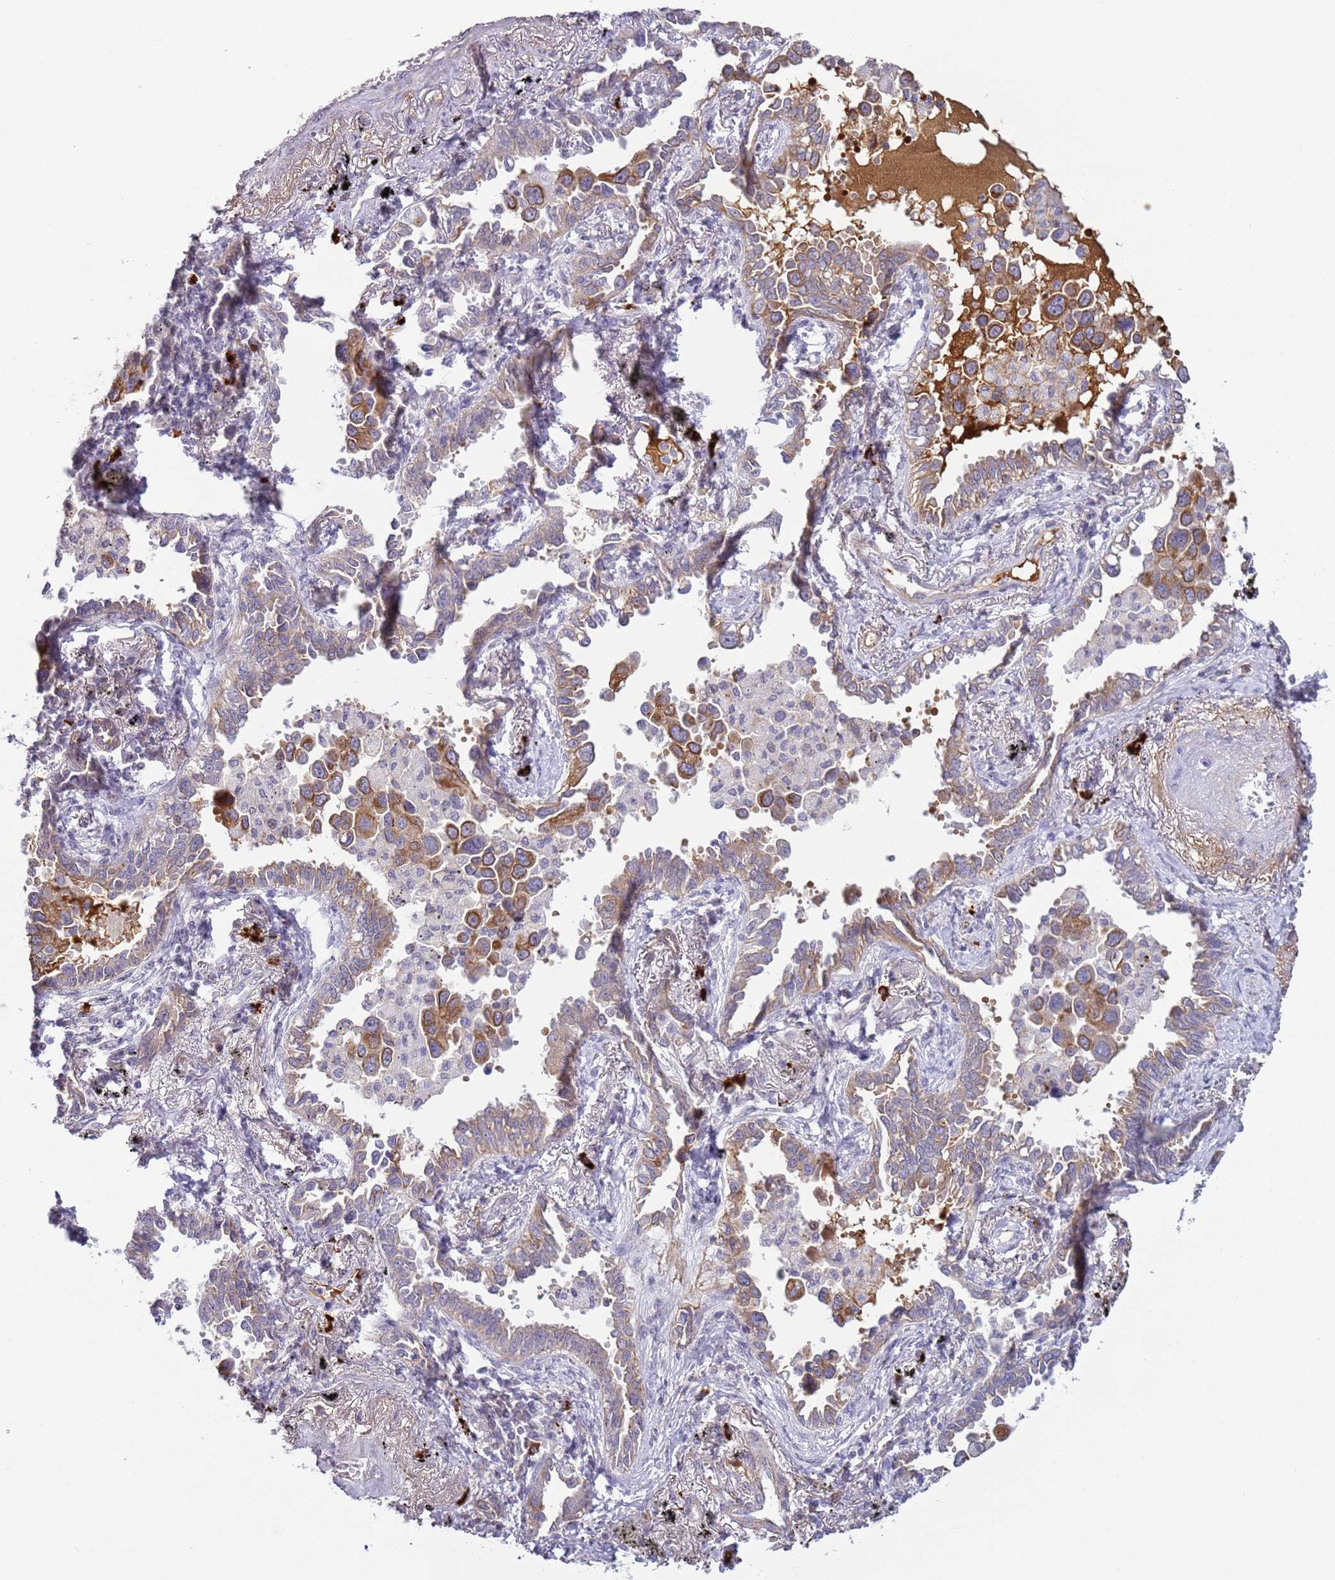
{"staining": {"intensity": "moderate", "quantity": "25%-75%", "location": "cytoplasmic/membranous"}, "tissue": "lung cancer", "cell_type": "Tumor cells", "image_type": "cancer", "snomed": [{"axis": "morphology", "description": "Adenocarcinoma, NOS"}, {"axis": "topography", "description": "Lung"}], "caption": "Lung cancer (adenocarcinoma) stained with a brown dye reveals moderate cytoplasmic/membranous positive staining in about 25%-75% of tumor cells.", "gene": "NPAP1", "patient": {"sex": "male", "age": 67}}